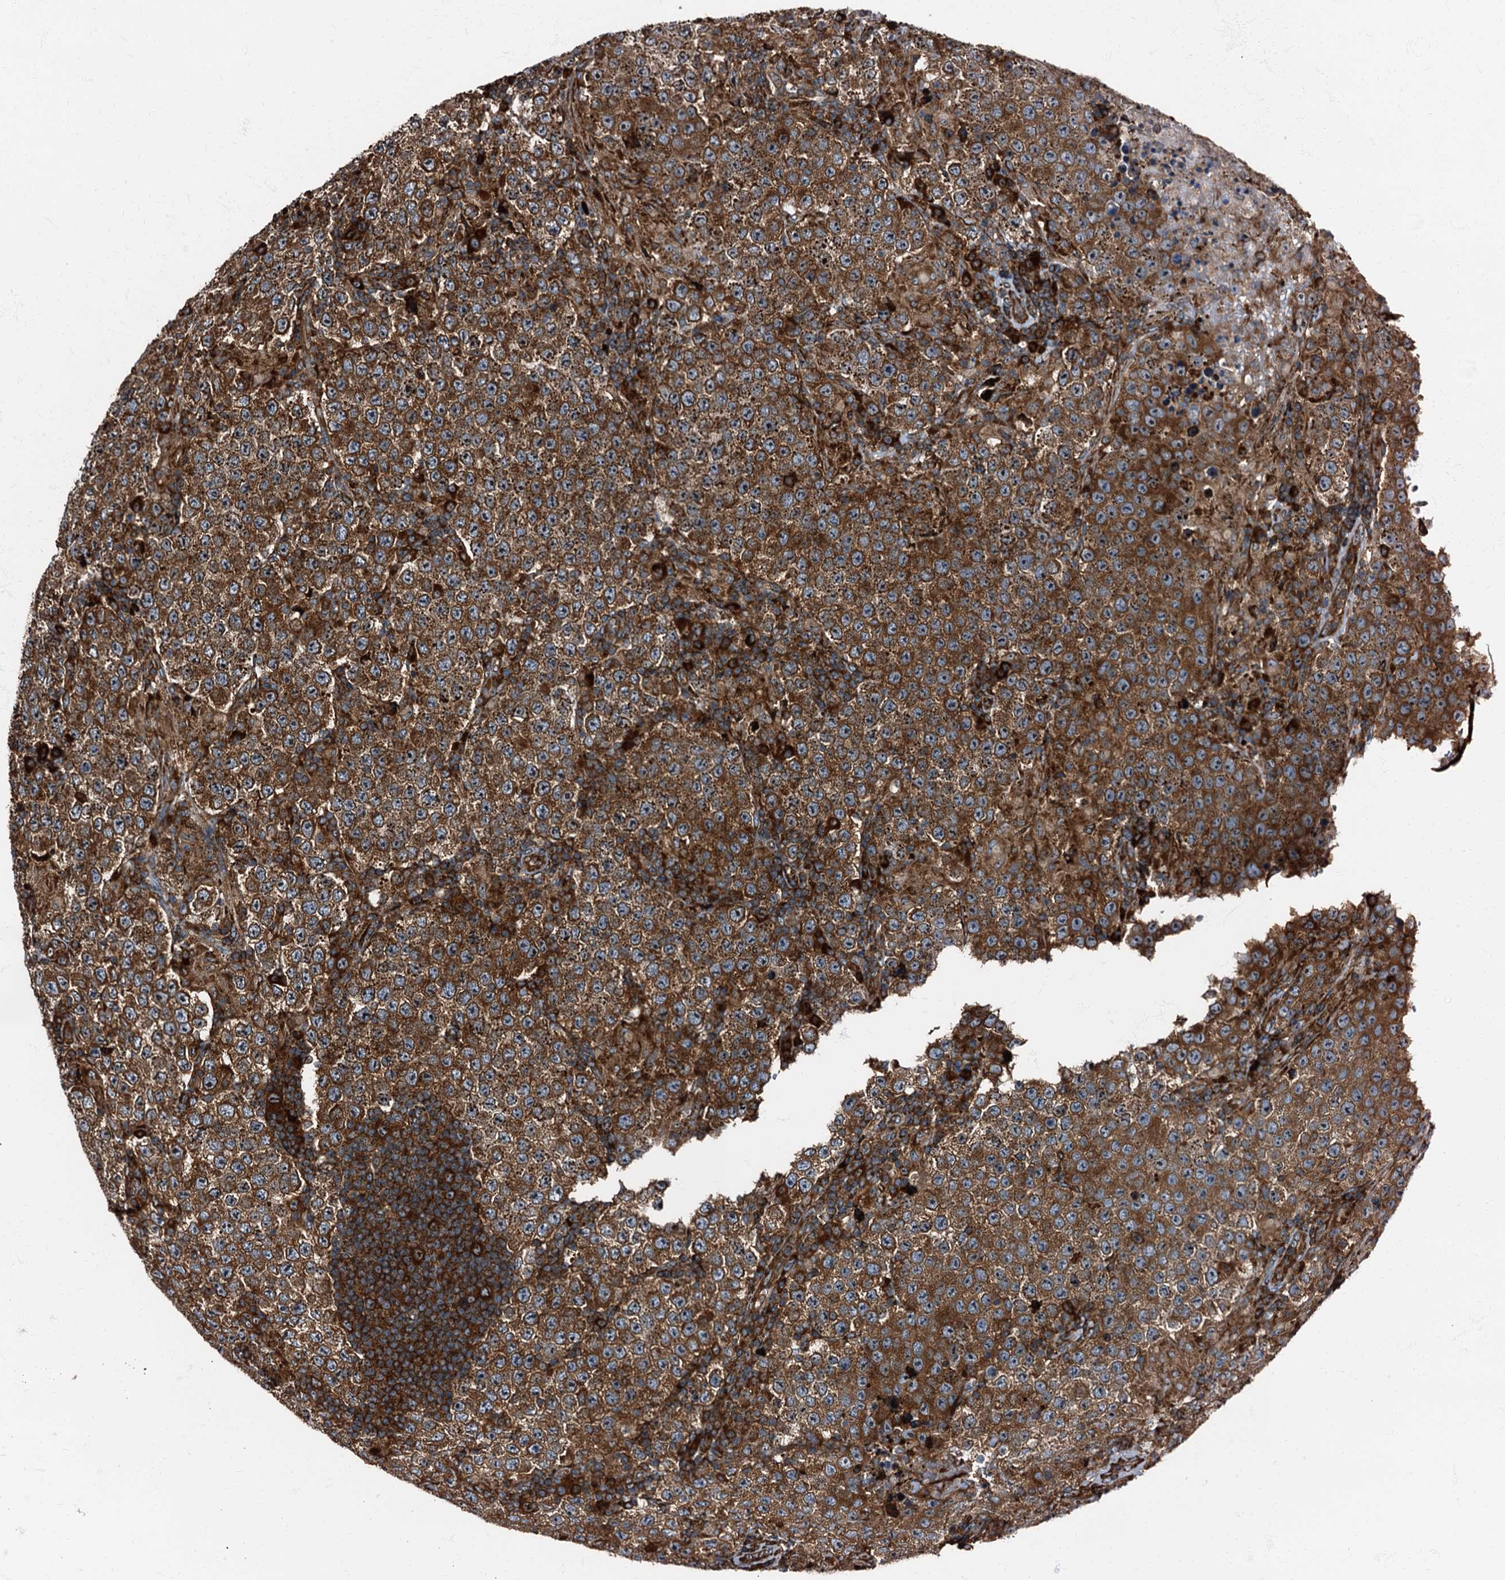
{"staining": {"intensity": "strong", "quantity": ">75%", "location": "cytoplasmic/membranous"}, "tissue": "testis cancer", "cell_type": "Tumor cells", "image_type": "cancer", "snomed": [{"axis": "morphology", "description": "Normal tissue, NOS"}, {"axis": "morphology", "description": "Urothelial carcinoma, High grade"}, {"axis": "morphology", "description": "Seminoma, NOS"}, {"axis": "morphology", "description": "Carcinoma, Embryonal, NOS"}, {"axis": "topography", "description": "Urinary bladder"}, {"axis": "topography", "description": "Testis"}], "caption": "An image of human testis urothelial carcinoma (high-grade) stained for a protein demonstrates strong cytoplasmic/membranous brown staining in tumor cells.", "gene": "ATP2C1", "patient": {"sex": "male", "age": 41}}